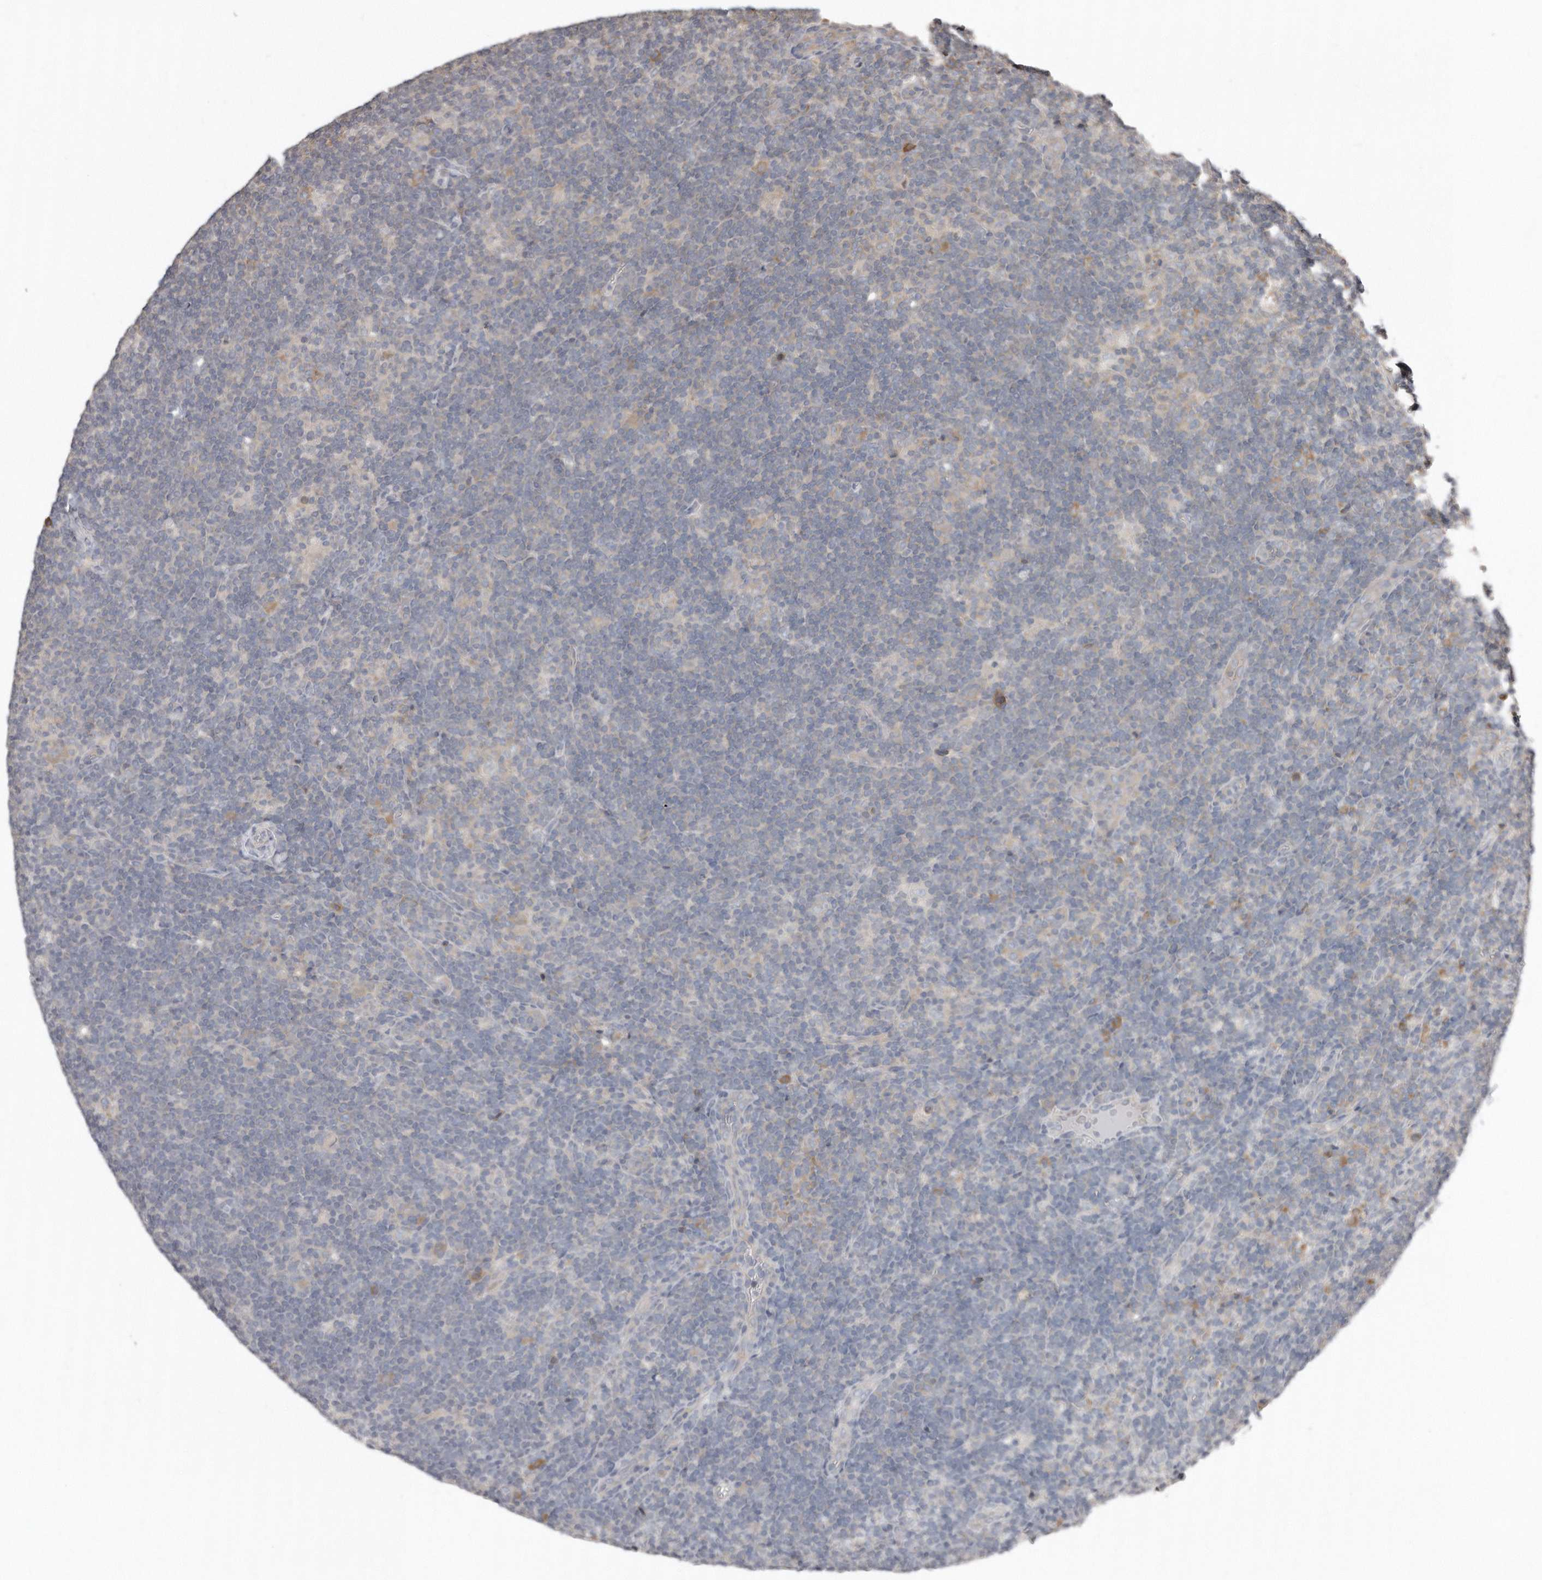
{"staining": {"intensity": "moderate", "quantity": "<25%", "location": "cytoplasmic/membranous"}, "tissue": "lymphoma", "cell_type": "Tumor cells", "image_type": "cancer", "snomed": [{"axis": "morphology", "description": "Hodgkin's disease, NOS"}, {"axis": "topography", "description": "Lymph node"}], "caption": "Protein expression analysis of human lymphoma reveals moderate cytoplasmic/membranous expression in approximately <25% of tumor cells.", "gene": "AKNAD1", "patient": {"sex": "female", "age": 57}}